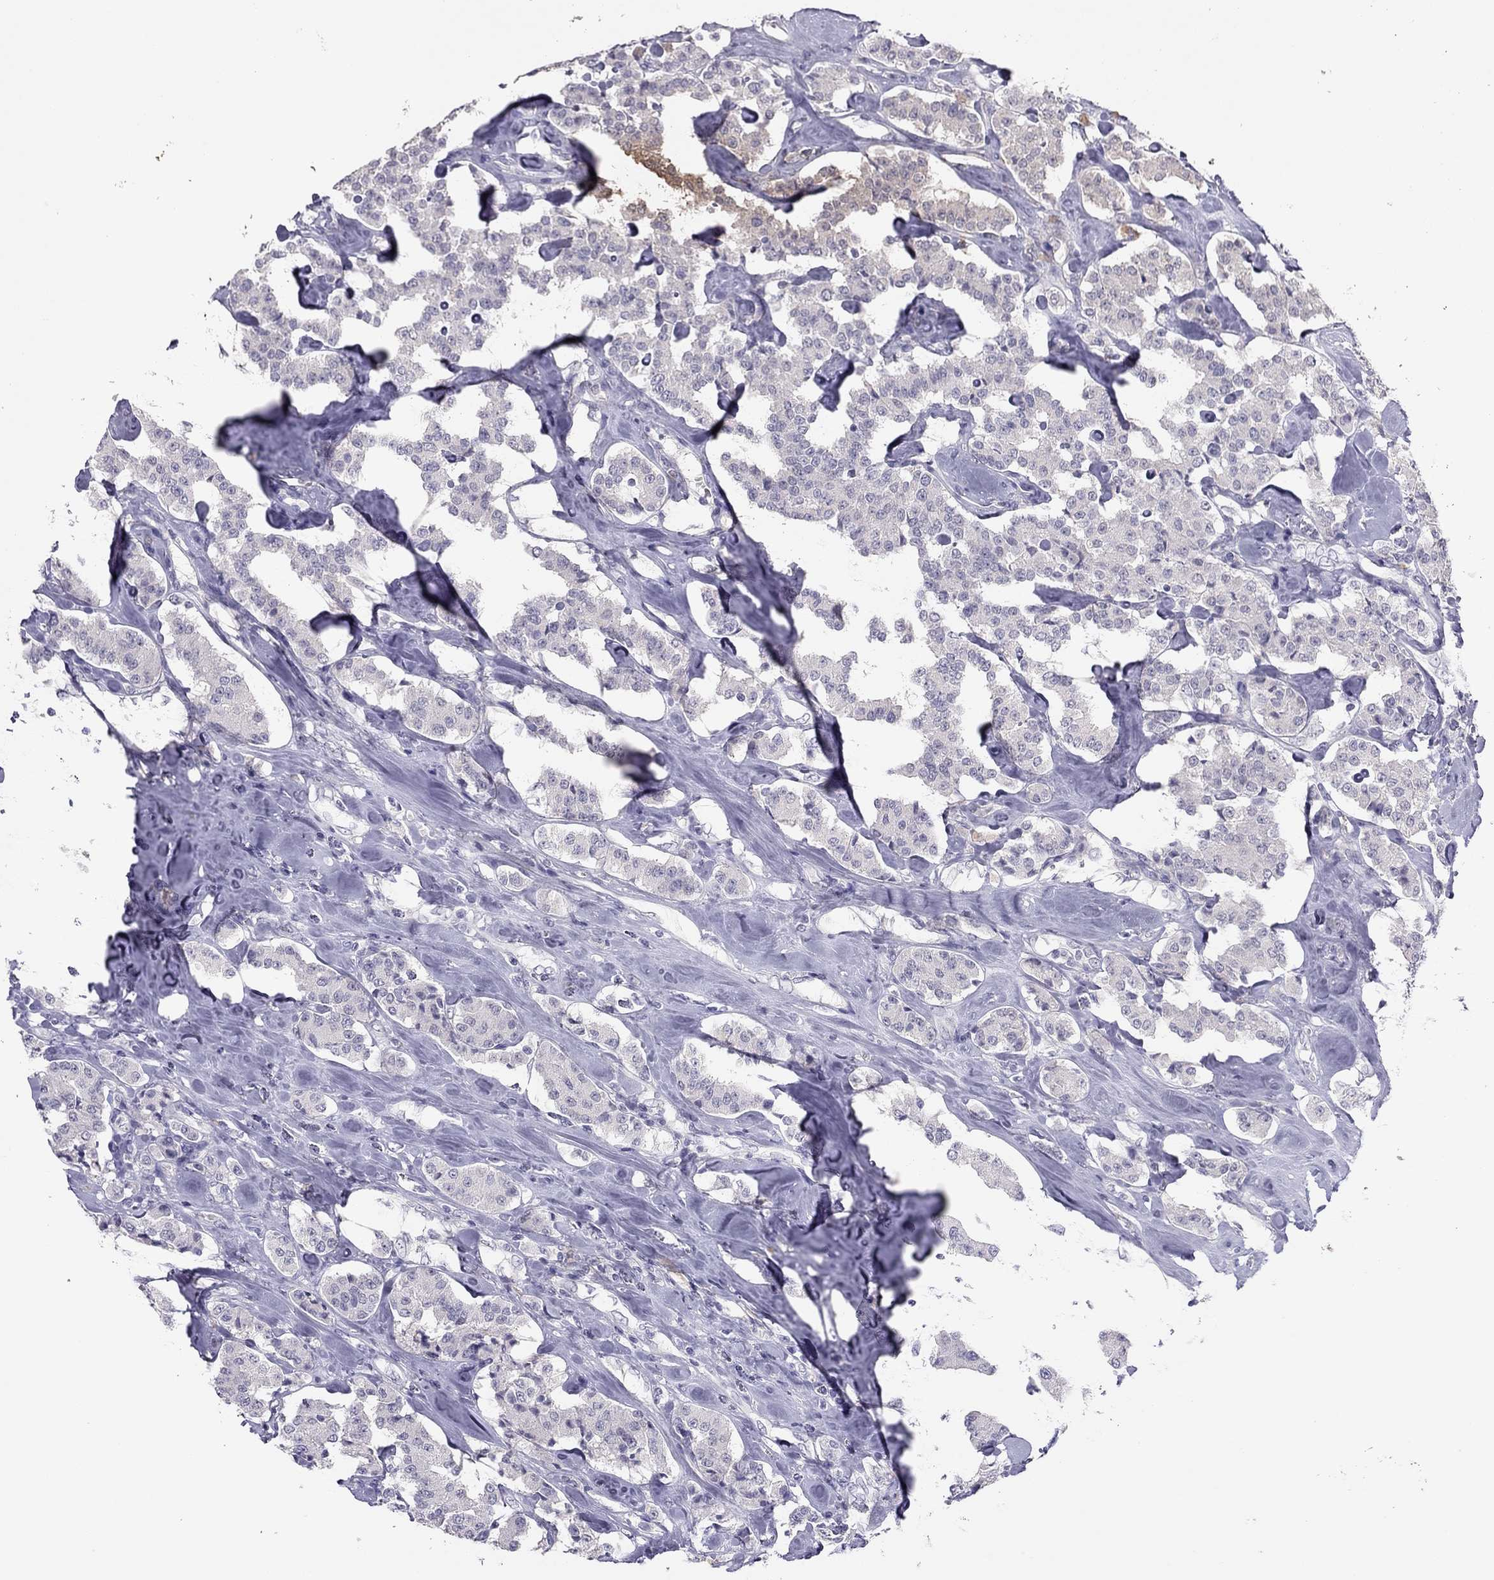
{"staining": {"intensity": "negative", "quantity": "none", "location": "none"}, "tissue": "carcinoid", "cell_type": "Tumor cells", "image_type": "cancer", "snomed": [{"axis": "morphology", "description": "Carcinoid, malignant, NOS"}, {"axis": "topography", "description": "Pancreas"}], "caption": "Immunohistochemical staining of human carcinoid exhibits no significant expression in tumor cells.", "gene": "ADORA2A", "patient": {"sex": "male", "age": 41}}